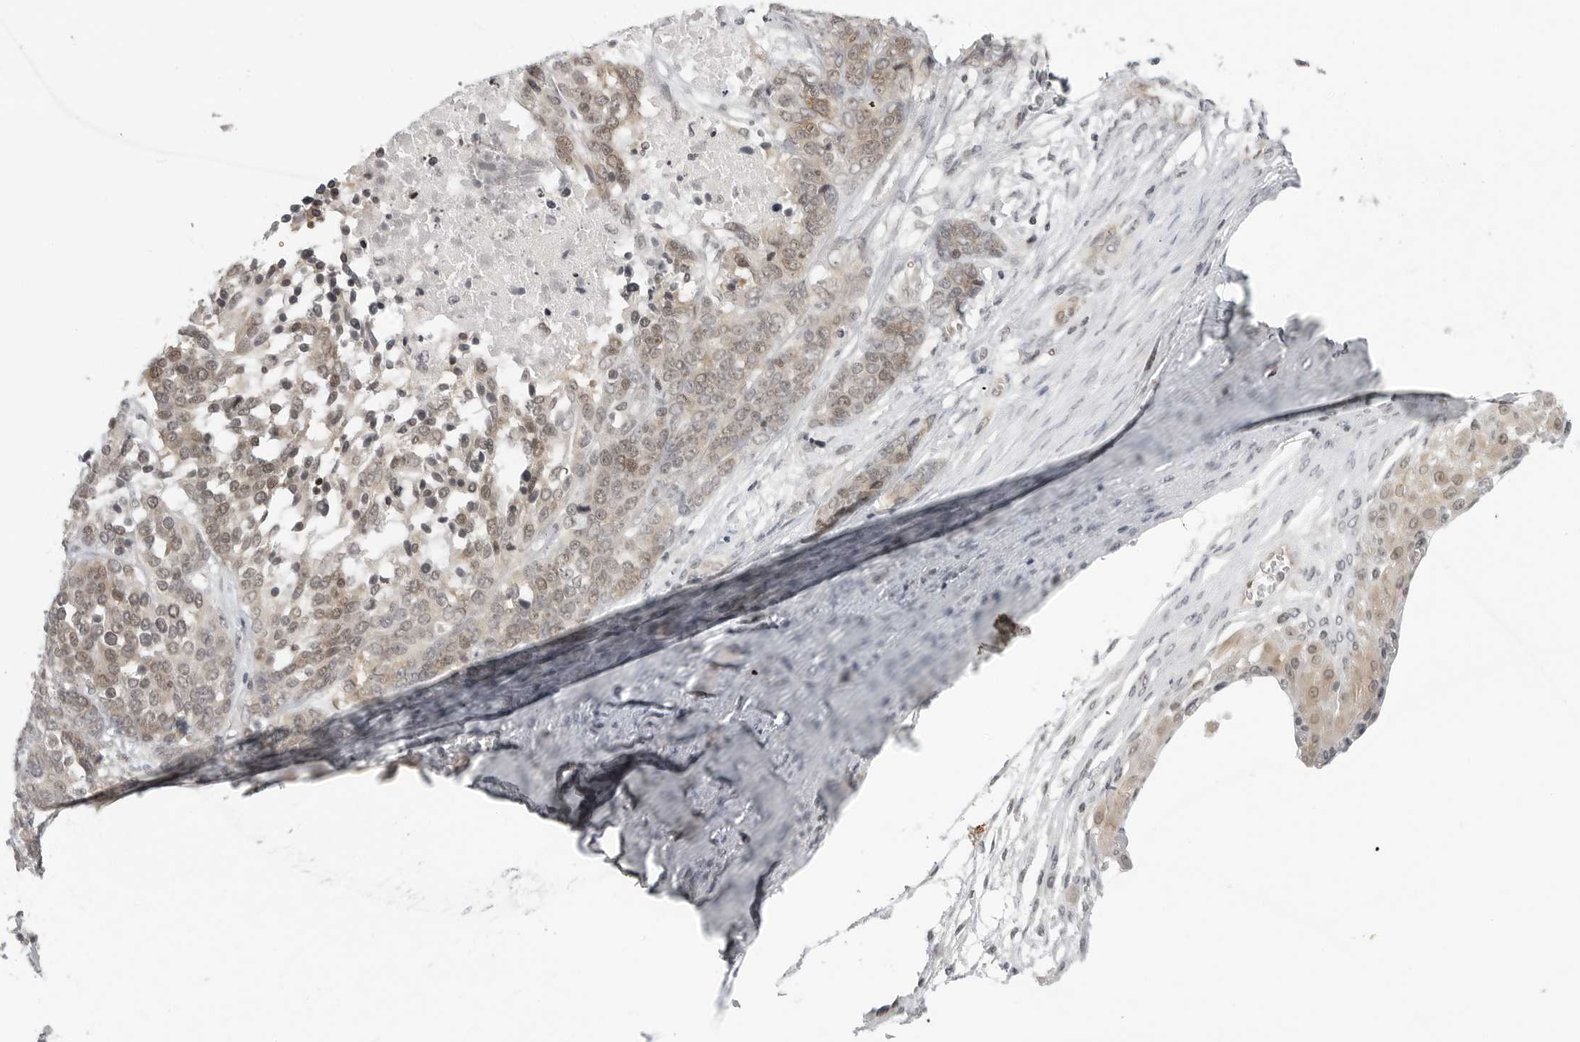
{"staining": {"intensity": "weak", "quantity": "25%-75%", "location": "cytoplasmic/membranous,nuclear"}, "tissue": "ovarian cancer", "cell_type": "Tumor cells", "image_type": "cancer", "snomed": [{"axis": "morphology", "description": "Cystadenocarcinoma, serous, NOS"}, {"axis": "topography", "description": "Ovary"}], "caption": "Ovarian cancer (serous cystadenocarcinoma) stained with a brown dye shows weak cytoplasmic/membranous and nuclear positive expression in about 25%-75% of tumor cells.", "gene": "C8orf33", "patient": {"sex": "female", "age": 44}}